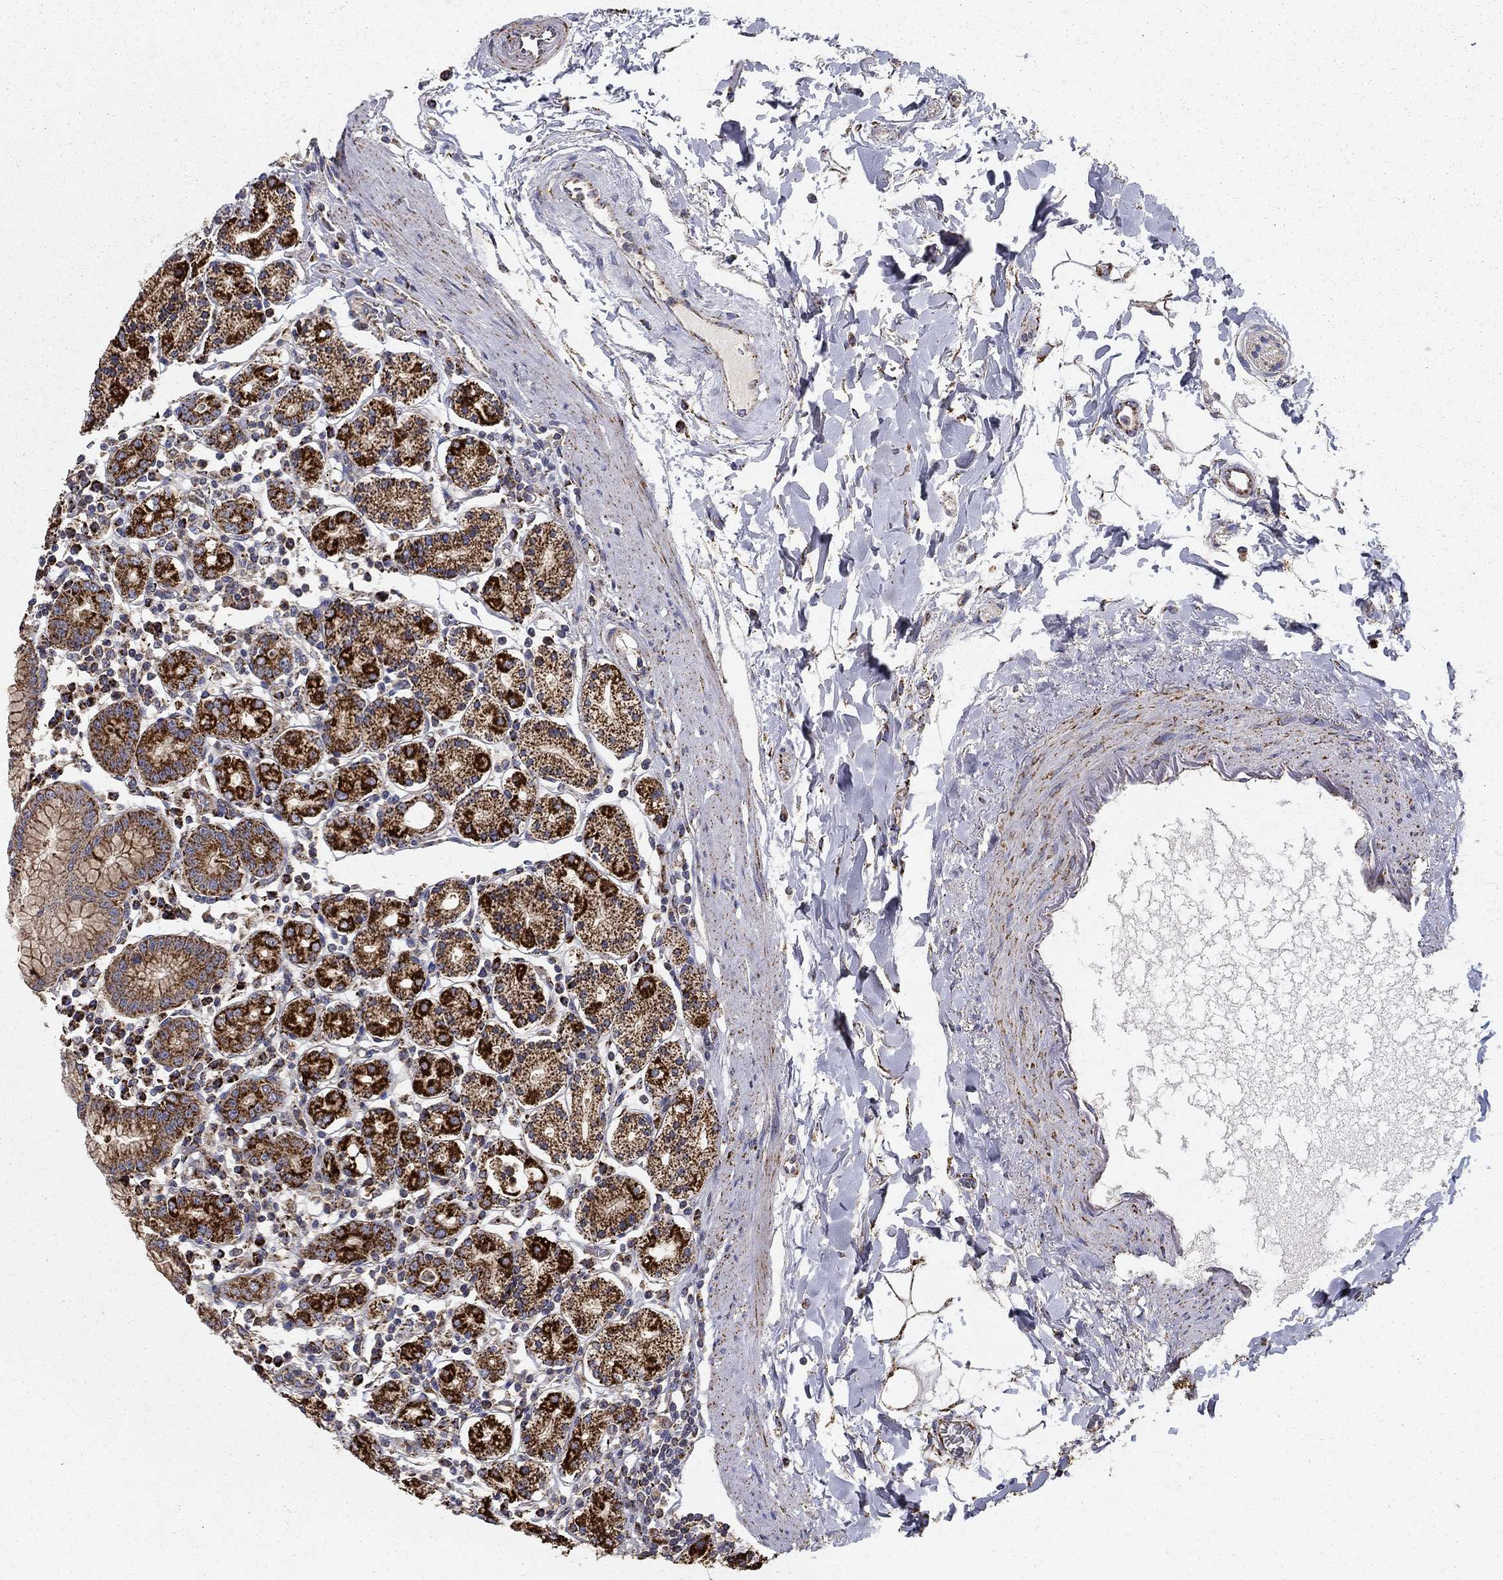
{"staining": {"intensity": "strong", "quantity": "25%-75%", "location": "cytoplasmic/membranous"}, "tissue": "stomach", "cell_type": "Glandular cells", "image_type": "normal", "snomed": [{"axis": "morphology", "description": "Normal tissue, NOS"}, {"axis": "topography", "description": "Stomach, upper"}, {"axis": "topography", "description": "Stomach"}], "caption": "Immunohistochemical staining of benign human stomach demonstrates high levels of strong cytoplasmic/membranous staining in about 25%-75% of glandular cells.", "gene": "GCSH", "patient": {"sex": "male", "age": 62}}